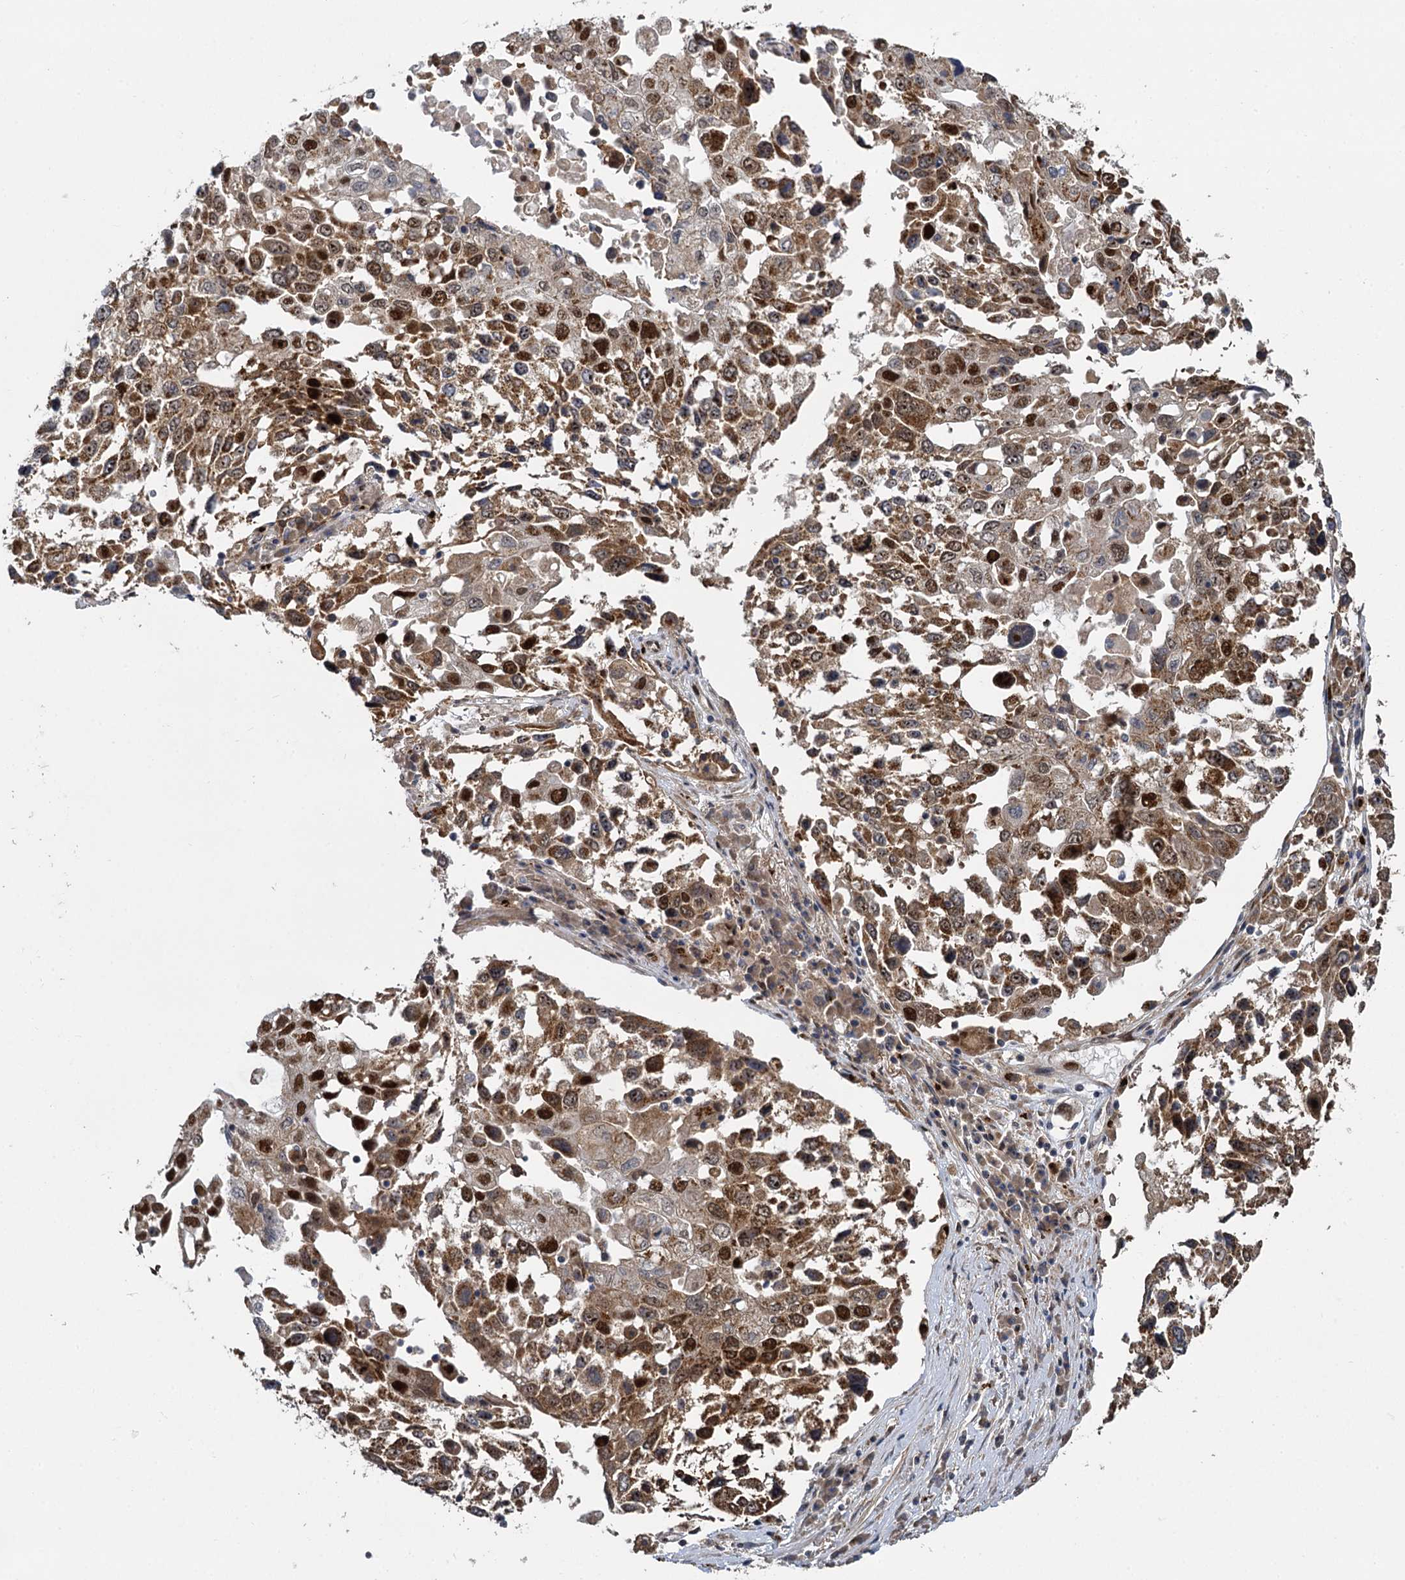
{"staining": {"intensity": "moderate", "quantity": ">75%", "location": "cytoplasmic/membranous,nuclear"}, "tissue": "lung cancer", "cell_type": "Tumor cells", "image_type": "cancer", "snomed": [{"axis": "morphology", "description": "Squamous cell carcinoma, NOS"}, {"axis": "topography", "description": "Lung"}], "caption": "IHC of squamous cell carcinoma (lung) displays medium levels of moderate cytoplasmic/membranous and nuclear expression in approximately >75% of tumor cells.", "gene": "GAL3ST4", "patient": {"sex": "male", "age": 65}}